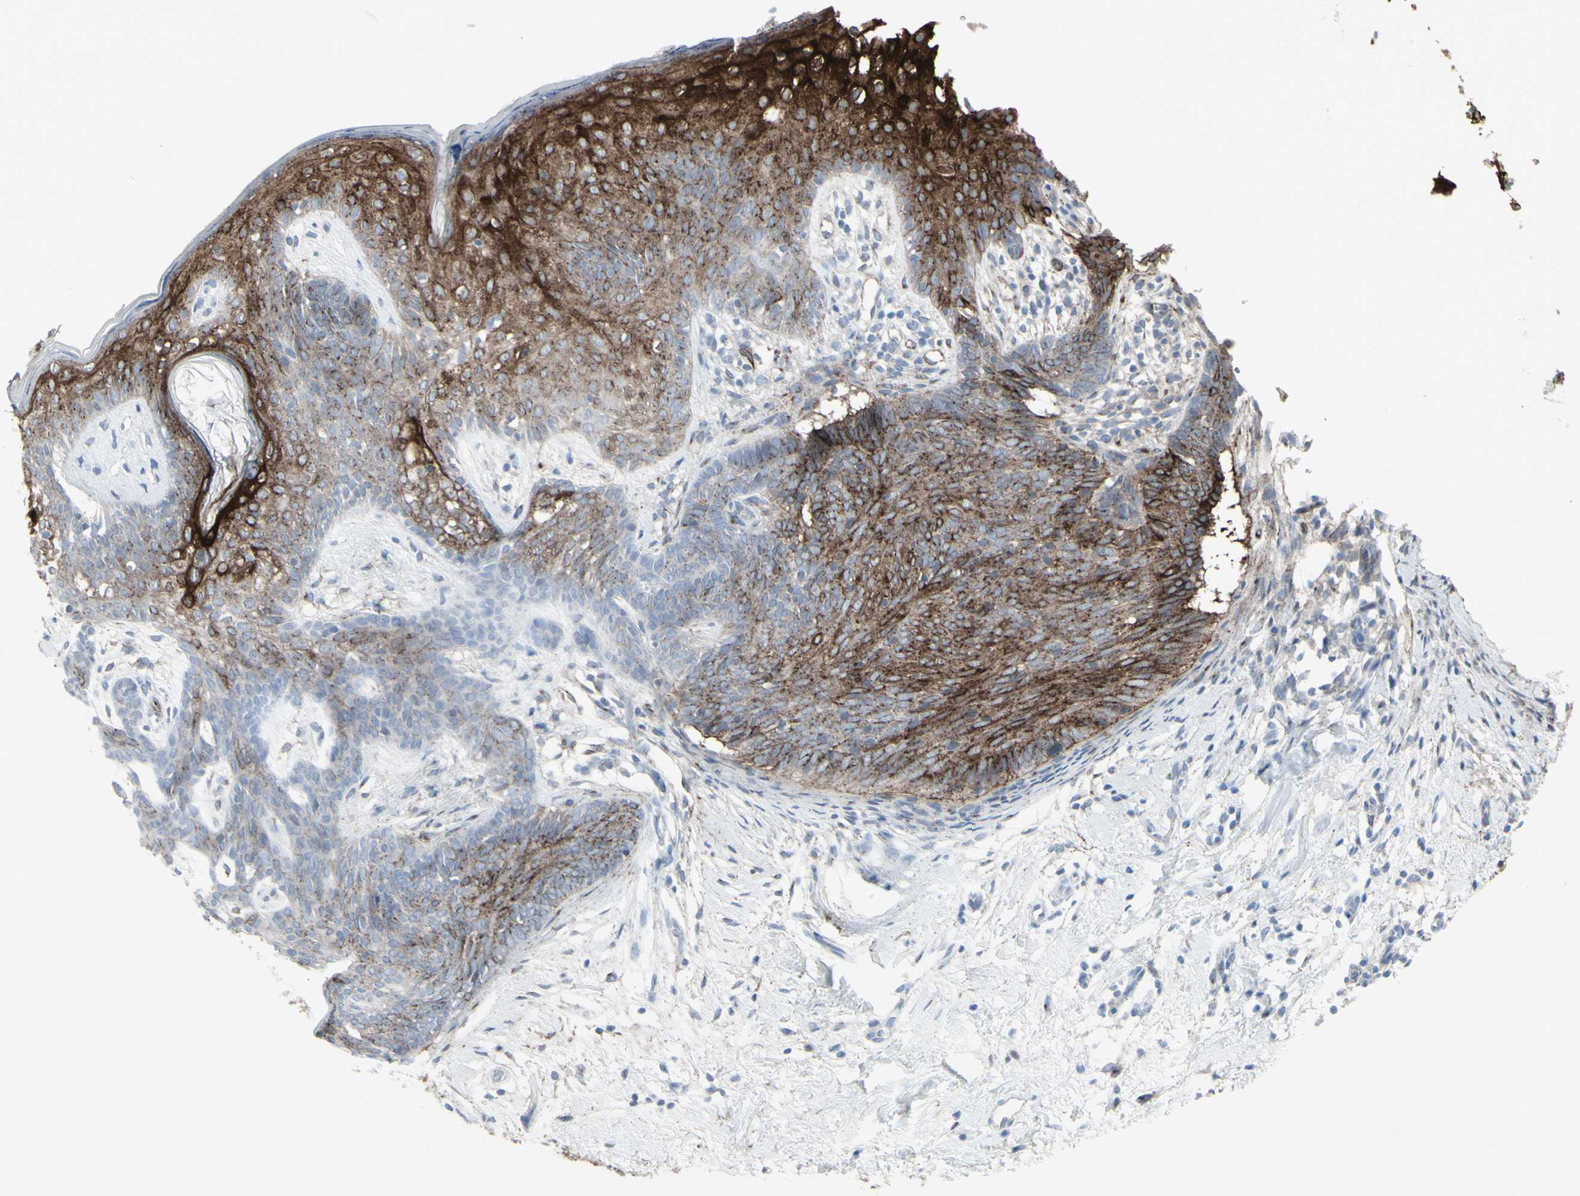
{"staining": {"intensity": "moderate", "quantity": "25%-75%", "location": "cytoplasmic/membranous"}, "tissue": "skin cancer", "cell_type": "Tumor cells", "image_type": "cancer", "snomed": [{"axis": "morphology", "description": "Developmental malformation"}, {"axis": "morphology", "description": "Basal cell carcinoma"}, {"axis": "topography", "description": "Skin"}], "caption": "Immunohistochemical staining of human skin cancer (basal cell carcinoma) displays moderate cytoplasmic/membranous protein expression in about 25%-75% of tumor cells.", "gene": "GJA1", "patient": {"sex": "female", "age": 62}}